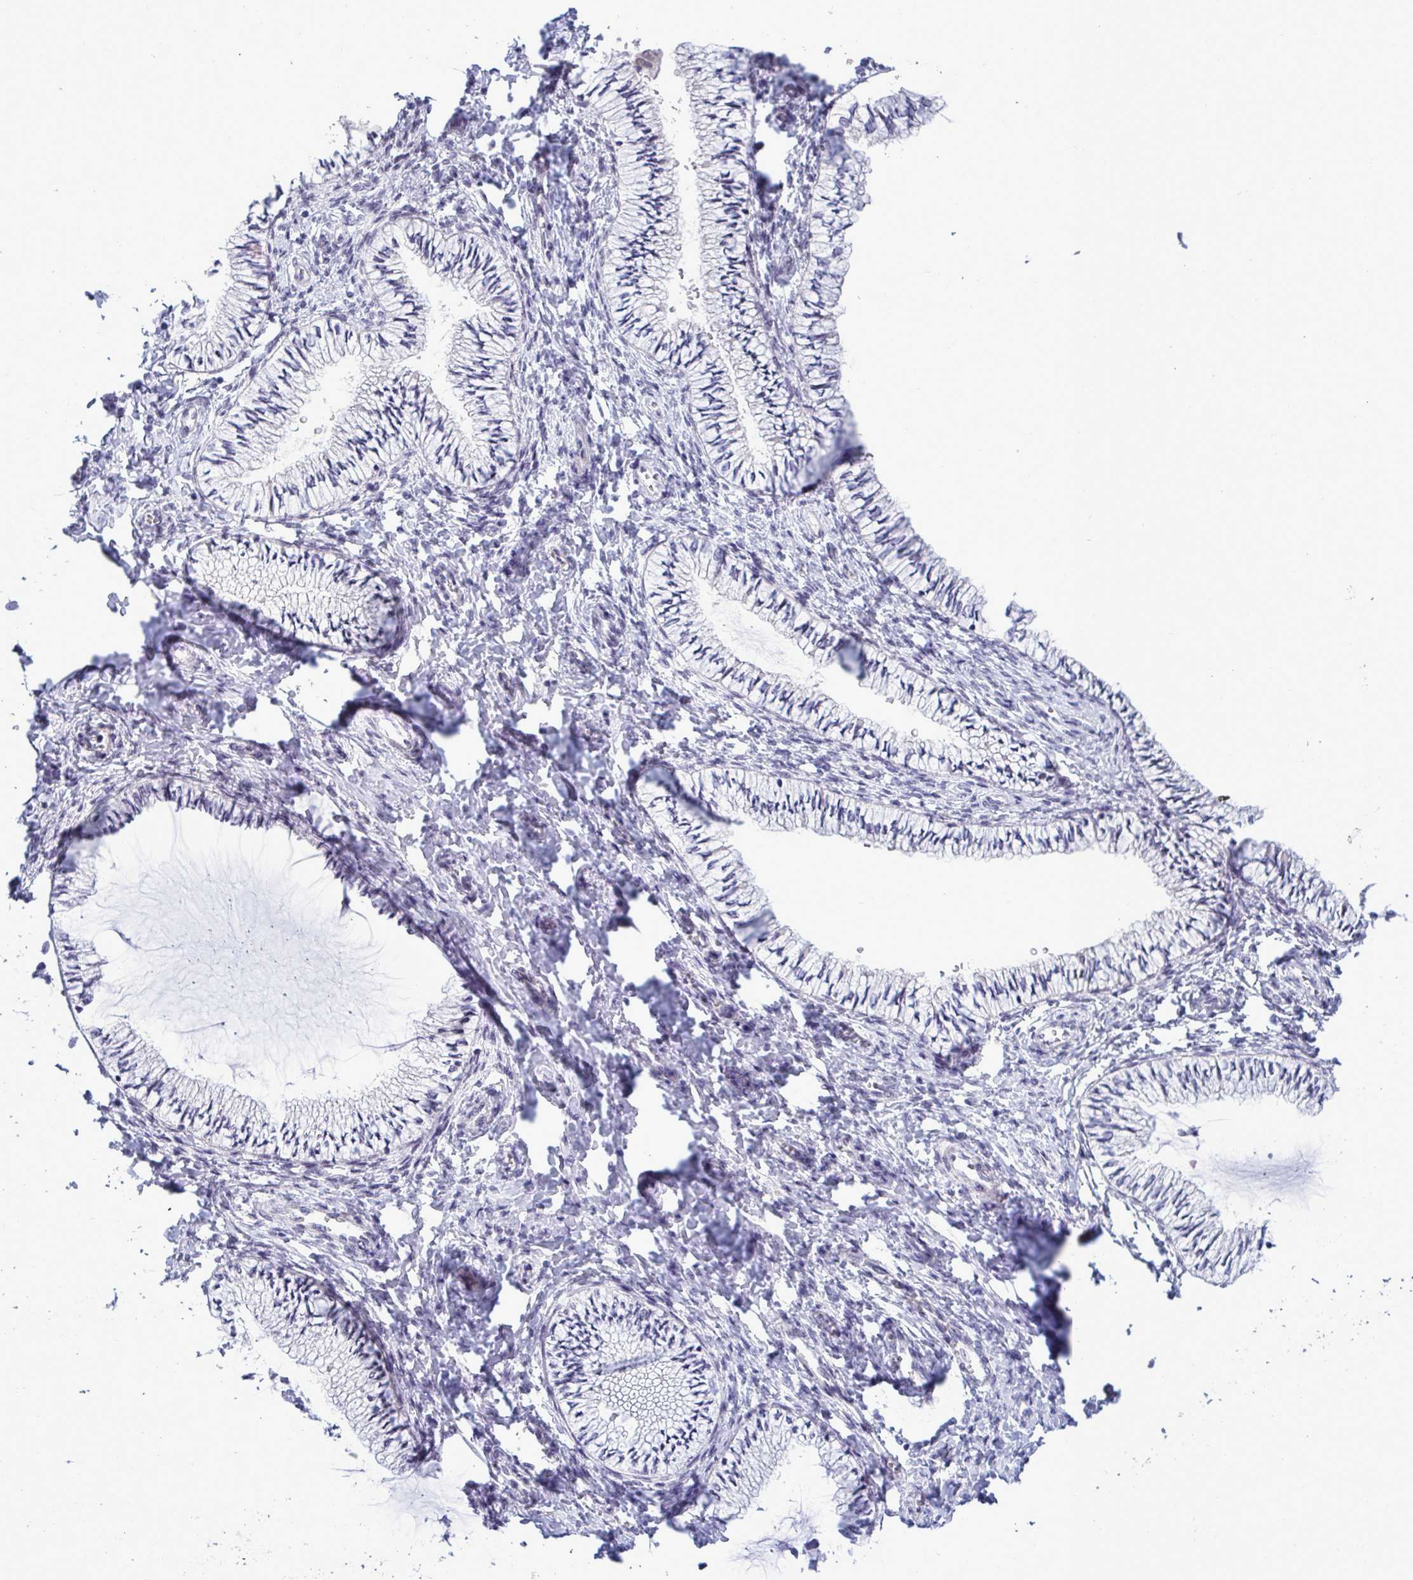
{"staining": {"intensity": "negative", "quantity": "none", "location": "none"}, "tissue": "cervix", "cell_type": "Glandular cells", "image_type": "normal", "snomed": [{"axis": "morphology", "description": "Normal tissue, NOS"}, {"axis": "topography", "description": "Cervix"}], "caption": "Unremarkable cervix was stained to show a protein in brown. There is no significant positivity in glandular cells.", "gene": "MFSD4A", "patient": {"sex": "female", "age": 24}}